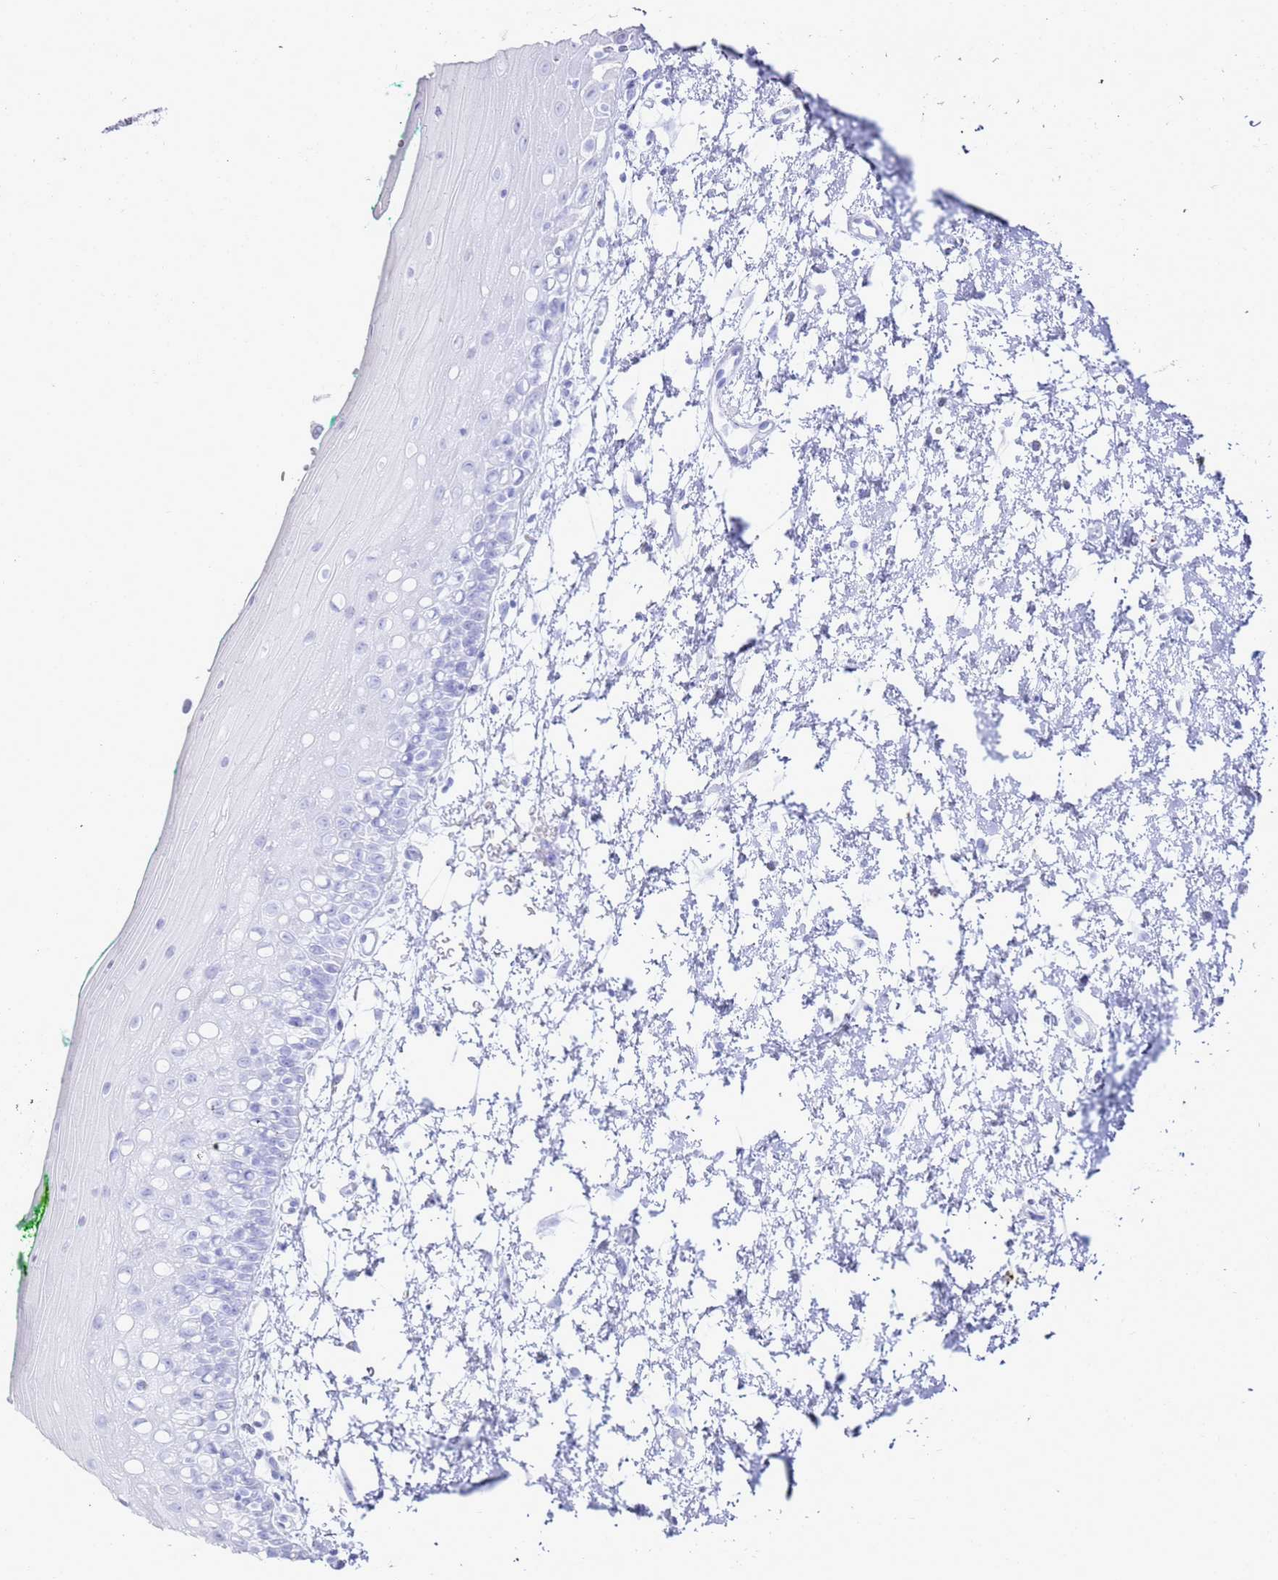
{"staining": {"intensity": "negative", "quantity": "none", "location": "none"}, "tissue": "oral mucosa", "cell_type": "Squamous epithelial cells", "image_type": "normal", "snomed": [{"axis": "morphology", "description": "Normal tissue, NOS"}, {"axis": "topography", "description": "Oral tissue"}], "caption": "Immunohistochemistry (IHC) of normal human oral mucosa reveals no staining in squamous epithelial cells. (DAB (3,3'-diaminobenzidine) IHC with hematoxylin counter stain).", "gene": "UTP11", "patient": {"sex": "female", "age": 70}}